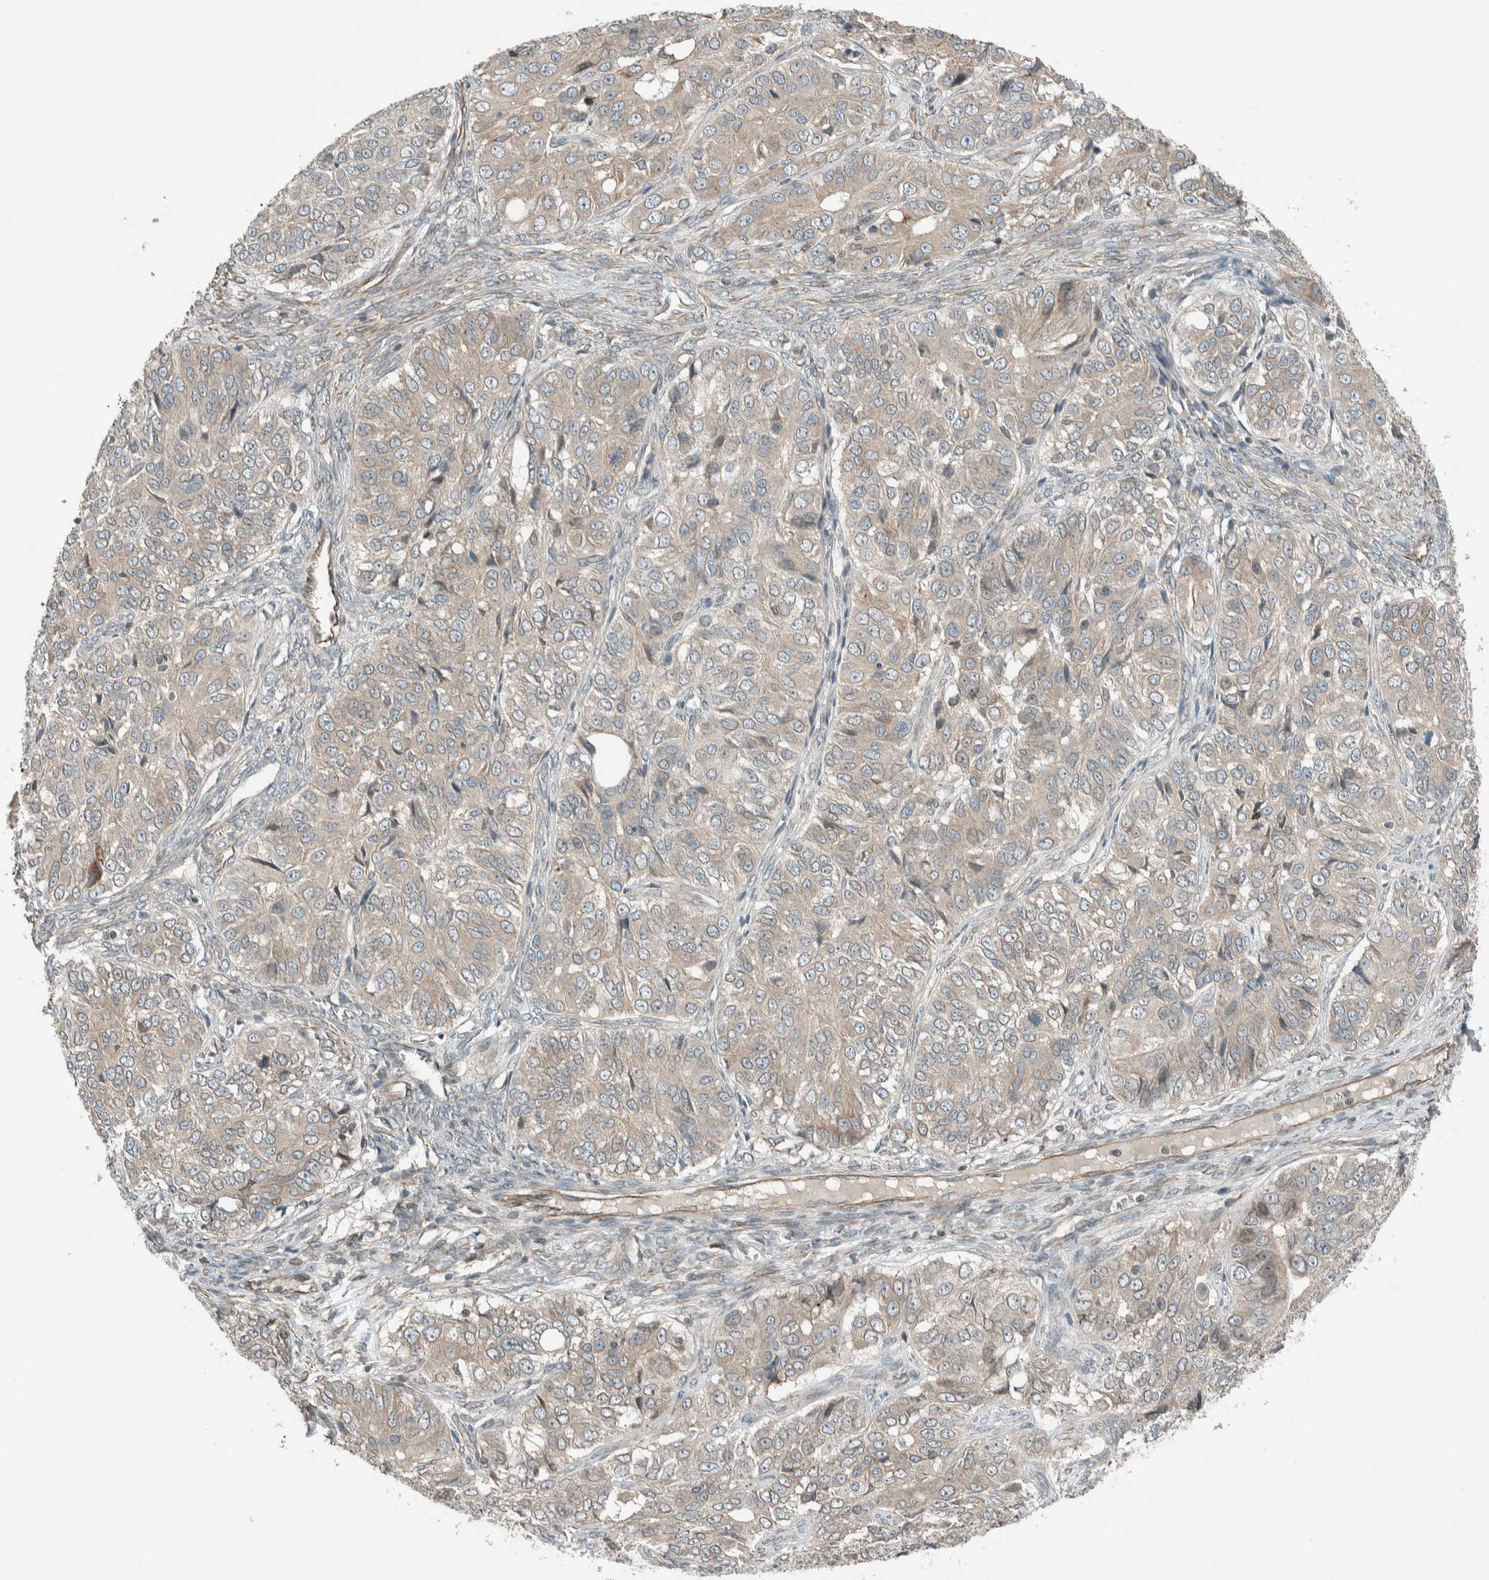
{"staining": {"intensity": "weak", "quantity": "25%-75%", "location": "cytoplasmic/membranous"}, "tissue": "ovarian cancer", "cell_type": "Tumor cells", "image_type": "cancer", "snomed": [{"axis": "morphology", "description": "Carcinoma, endometroid"}, {"axis": "topography", "description": "Ovary"}], "caption": "Immunohistochemistry (IHC) (DAB (3,3'-diaminobenzidine)) staining of endometroid carcinoma (ovarian) exhibits weak cytoplasmic/membranous protein positivity in approximately 25%-75% of tumor cells.", "gene": "SEL1L", "patient": {"sex": "female", "age": 51}}